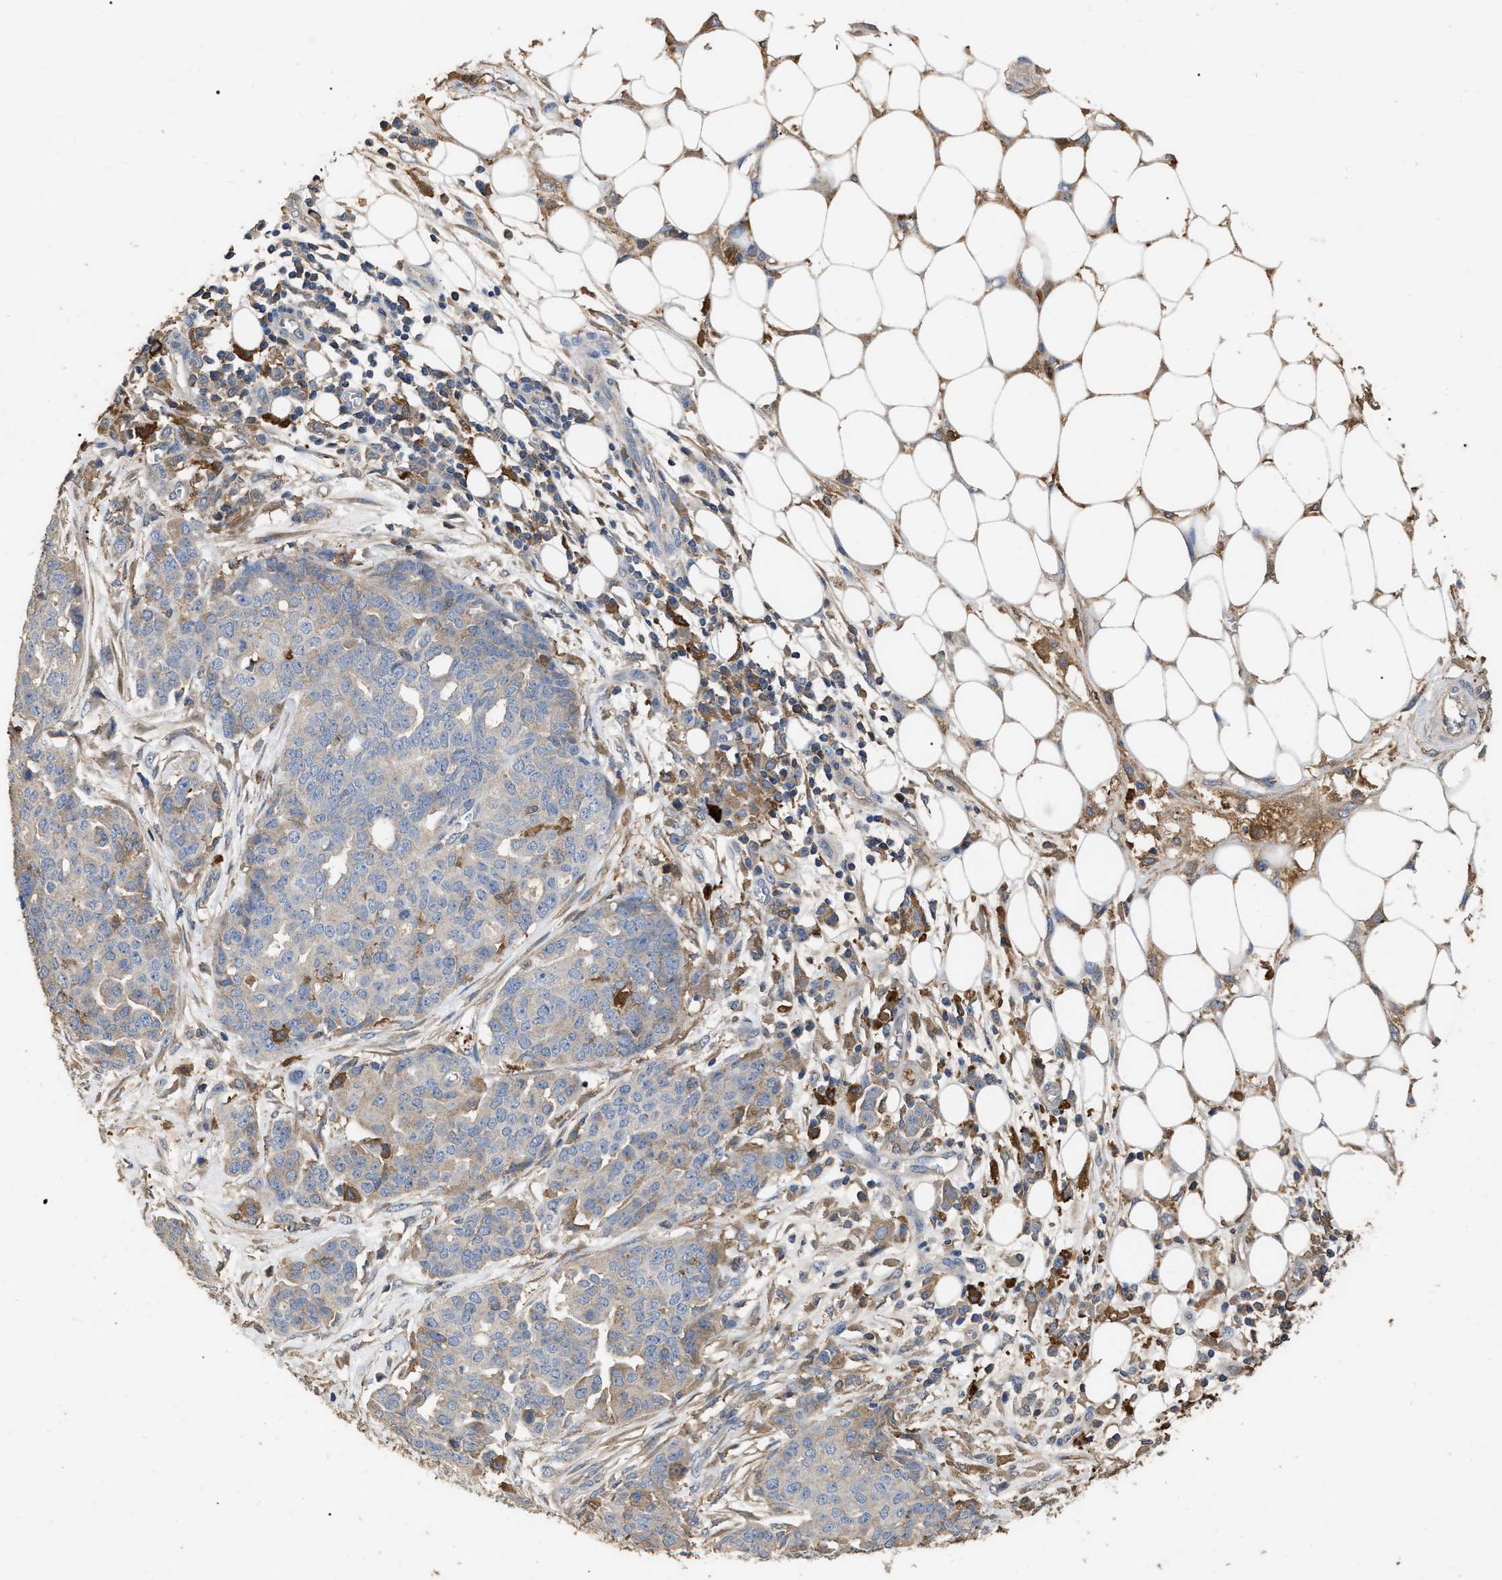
{"staining": {"intensity": "weak", "quantity": "<25%", "location": "cytoplasmic/membranous"}, "tissue": "ovarian cancer", "cell_type": "Tumor cells", "image_type": "cancer", "snomed": [{"axis": "morphology", "description": "Cystadenocarcinoma, serous, NOS"}, {"axis": "topography", "description": "Soft tissue"}, {"axis": "topography", "description": "Ovary"}], "caption": "Protein analysis of ovarian serous cystadenocarcinoma exhibits no significant staining in tumor cells.", "gene": "GPR179", "patient": {"sex": "female", "age": 57}}